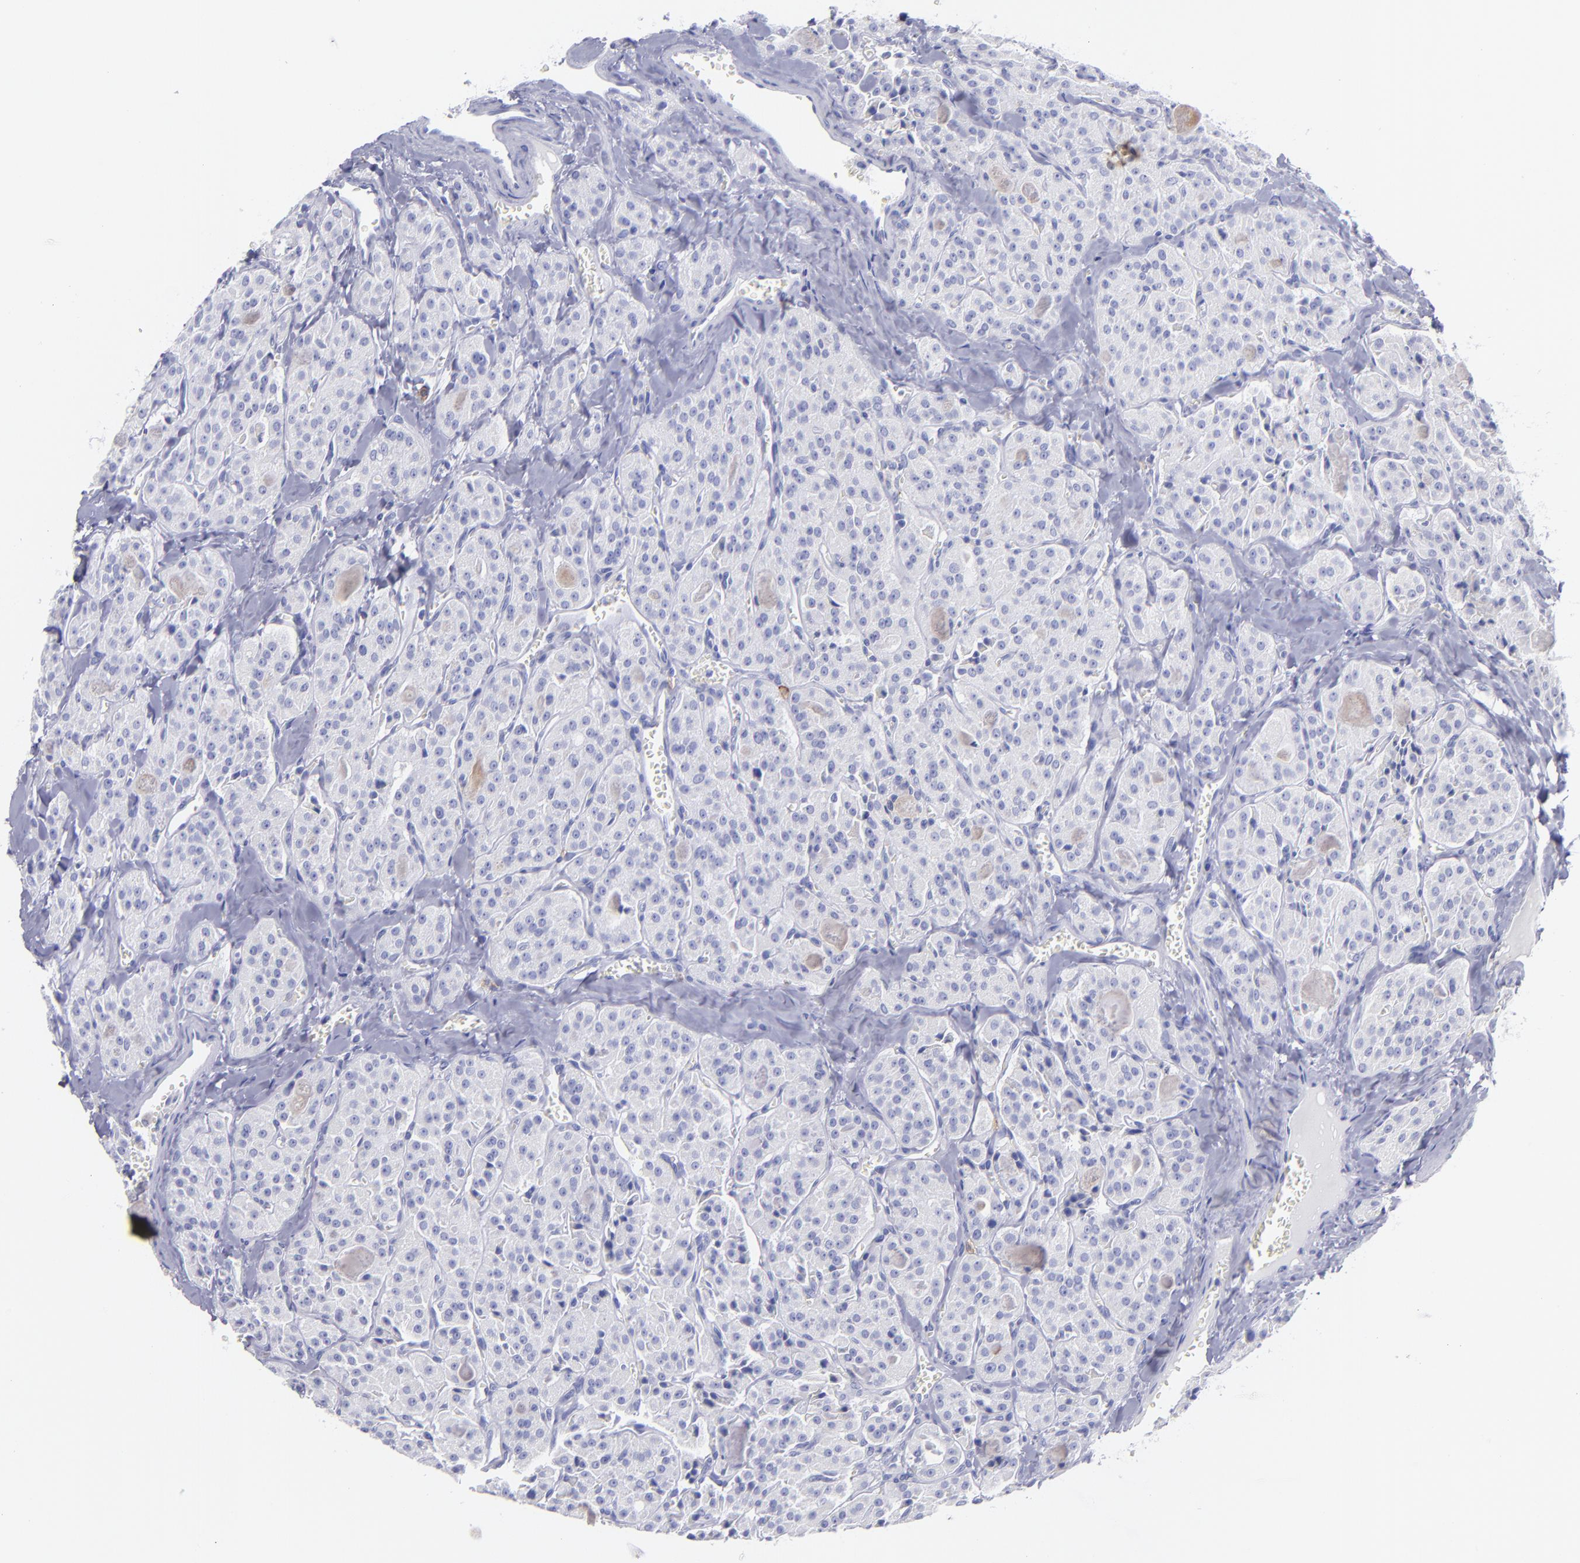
{"staining": {"intensity": "negative", "quantity": "none", "location": "none"}, "tissue": "thyroid cancer", "cell_type": "Tumor cells", "image_type": "cancer", "snomed": [{"axis": "morphology", "description": "Carcinoma, NOS"}, {"axis": "topography", "description": "Thyroid gland"}], "caption": "Protein analysis of thyroid cancer (carcinoma) exhibits no significant staining in tumor cells.", "gene": "CD82", "patient": {"sex": "male", "age": 76}}